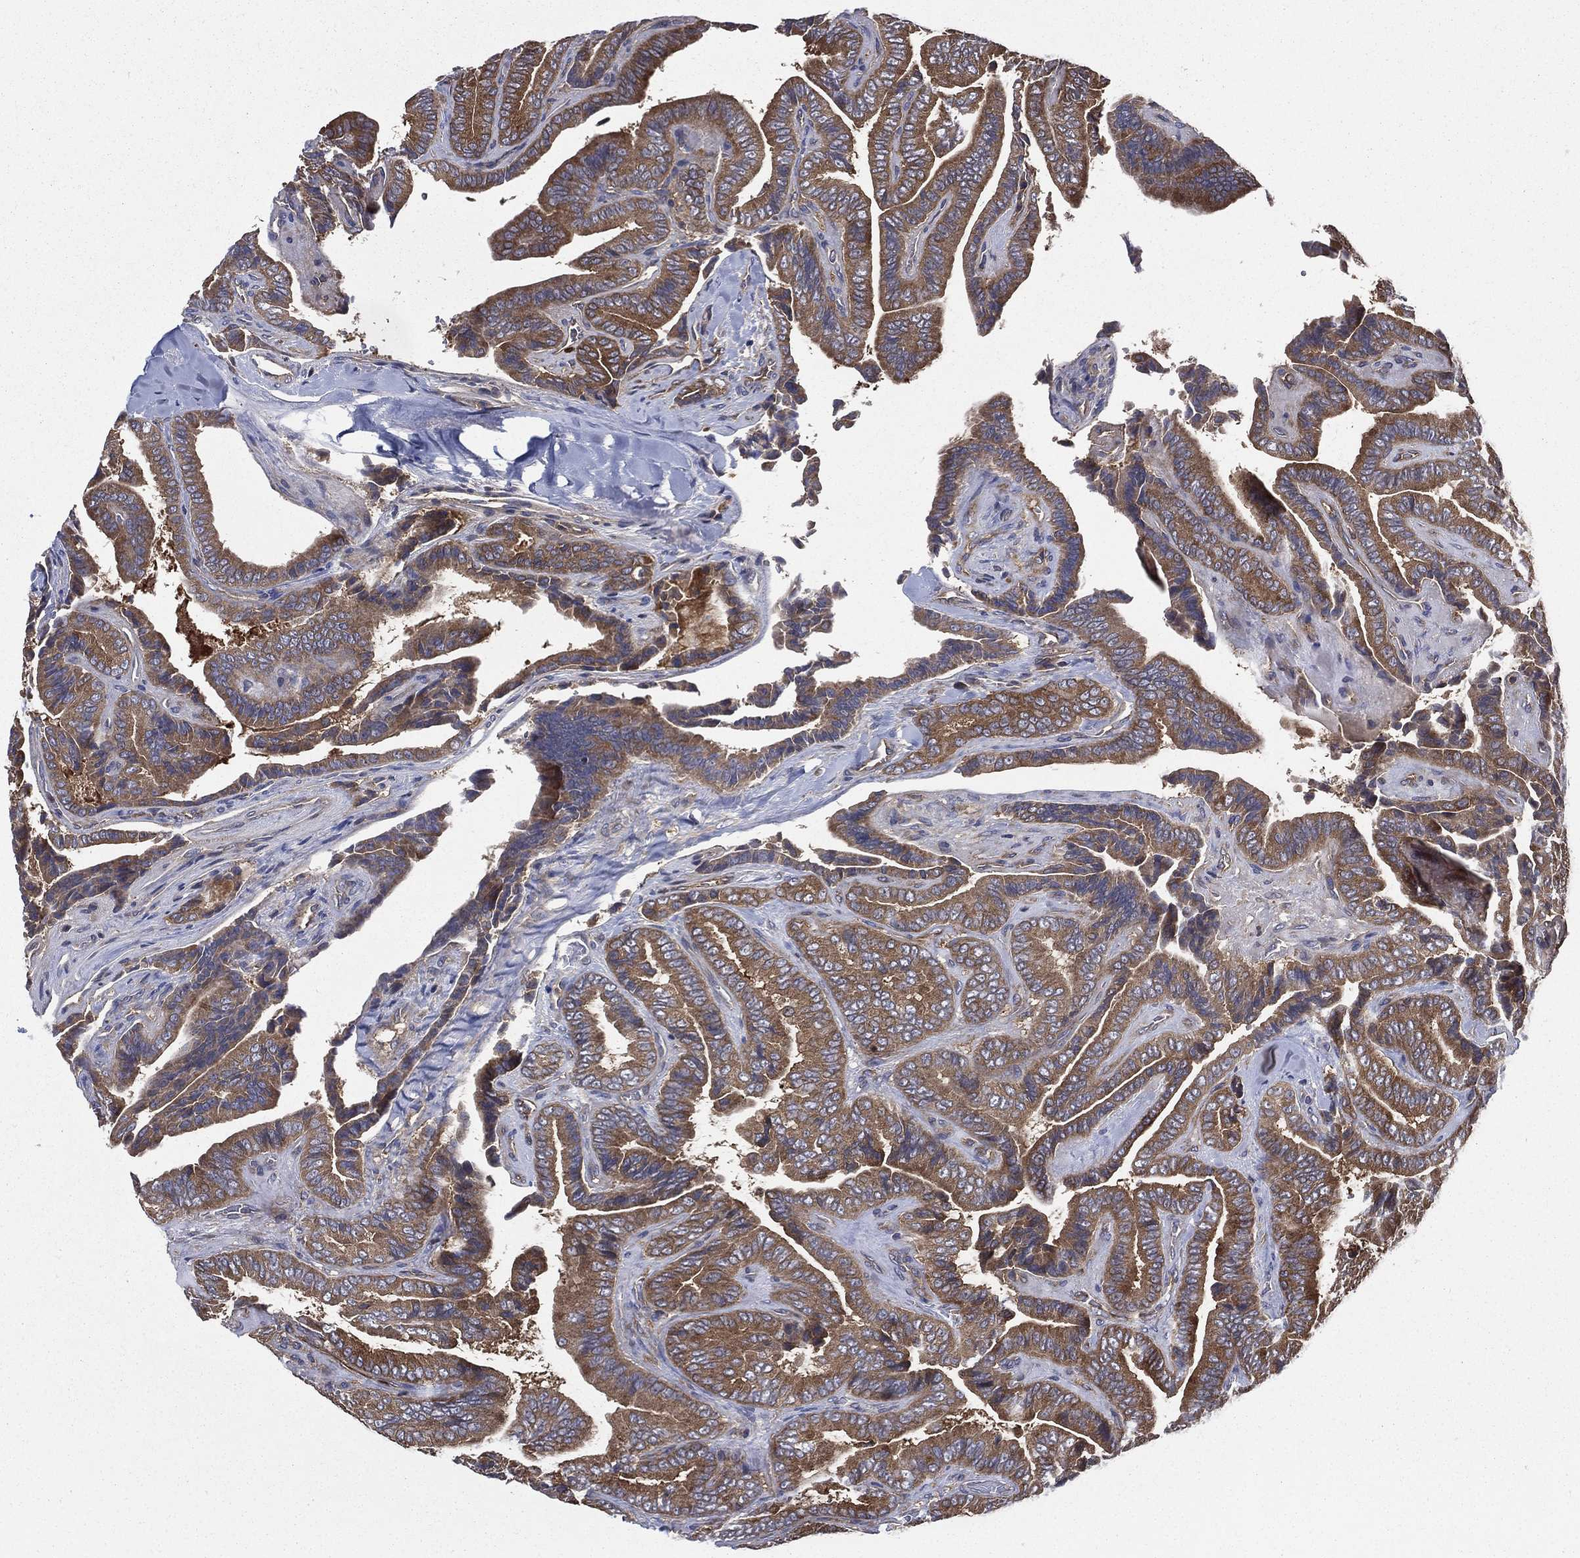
{"staining": {"intensity": "strong", "quantity": "25%-75%", "location": "cytoplasmic/membranous"}, "tissue": "thyroid cancer", "cell_type": "Tumor cells", "image_type": "cancer", "snomed": [{"axis": "morphology", "description": "Papillary adenocarcinoma, NOS"}, {"axis": "topography", "description": "Thyroid gland"}], "caption": "Immunohistochemistry staining of papillary adenocarcinoma (thyroid), which displays high levels of strong cytoplasmic/membranous positivity in approximately 25%-75% of tumor cells indicating strong cytoplasmic/membranous protein positivity. The staining was performed using DAB (brown) for protein detection and nuclei were counterstained in hematoxylin (blue).", "gene": "SMPD3", "patient": {"sex": "male", "age": 61}}